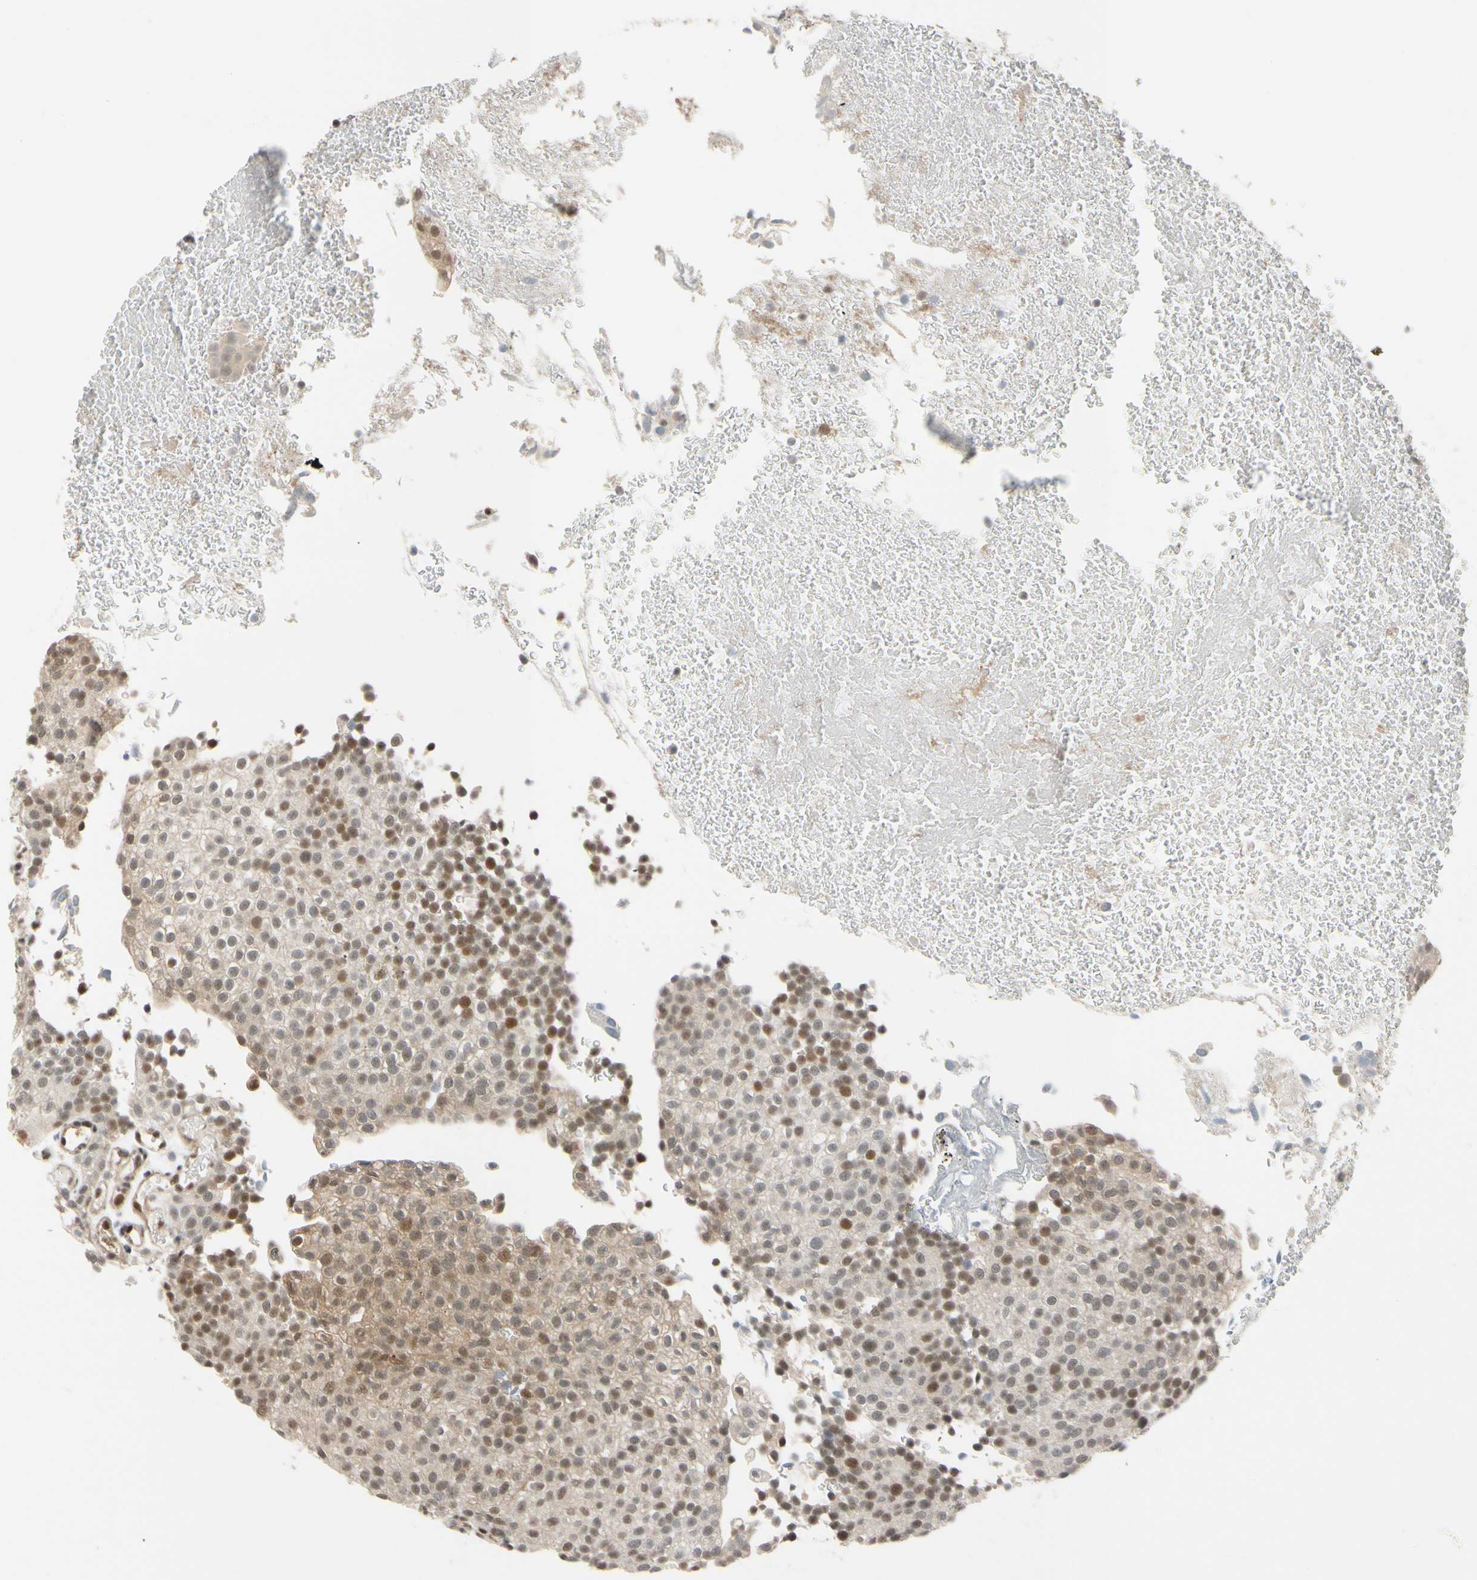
{"staining": {"intensity": "moderate", "quantity": "<25%", "location": "cytoplasmic/membranous,nuclear"}, "tissue": "urothelial cancer", "cell_type": "Tumor cells", "image_type": "cancer", "snomed": [{"axis": "morphology", "description": "Urothelial carcinoma, Low grade"}, {"axis": "topography", "description": "Urinary bladder"}], "caption": "Protein analysis of urothelial cancer tissue exhibits moderate cytoplasmic/membranous and nuclear staining in approximately <25% of tumor cells.", "gene": "TAF4", "patient": {"sex": "male", "age": 78}}